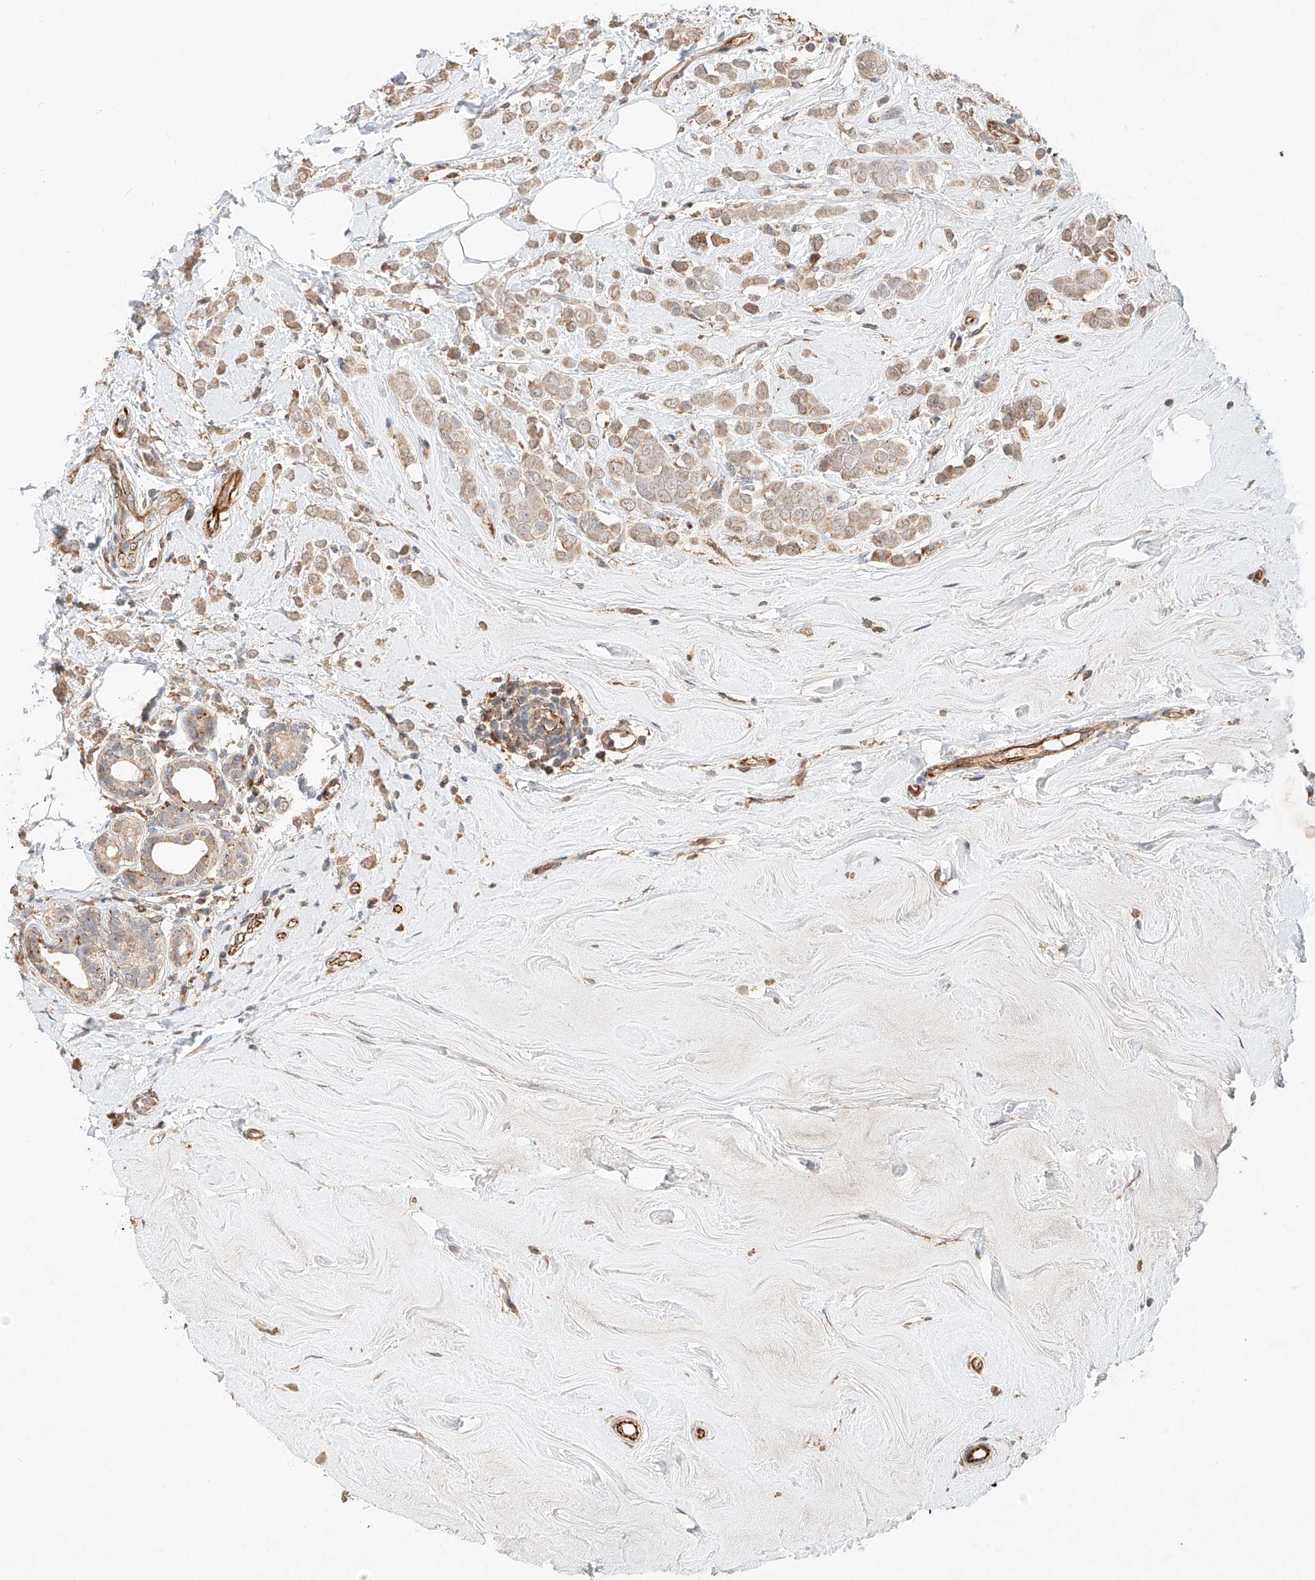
{"staining": {"intensity": "weak", "quantity": ">75%", "location": "cytoplasmic/membranous"}, "tissue": "breast cancer", "cell_type": "Tumor cells", "image_type": "cancer", "snomed": [{"axis": "morphology", "description": "Lobular carcinoma"}, {"axis": "topography", "description": "Breast"}], "caption": "Protein staining demonstrates weak cytoplasmic/membranous expression in about >75% of tumor cells in lobular carcinoma (breast).", "gene": "SUSD6", "patient": {"sex": "female", "age": 47}}